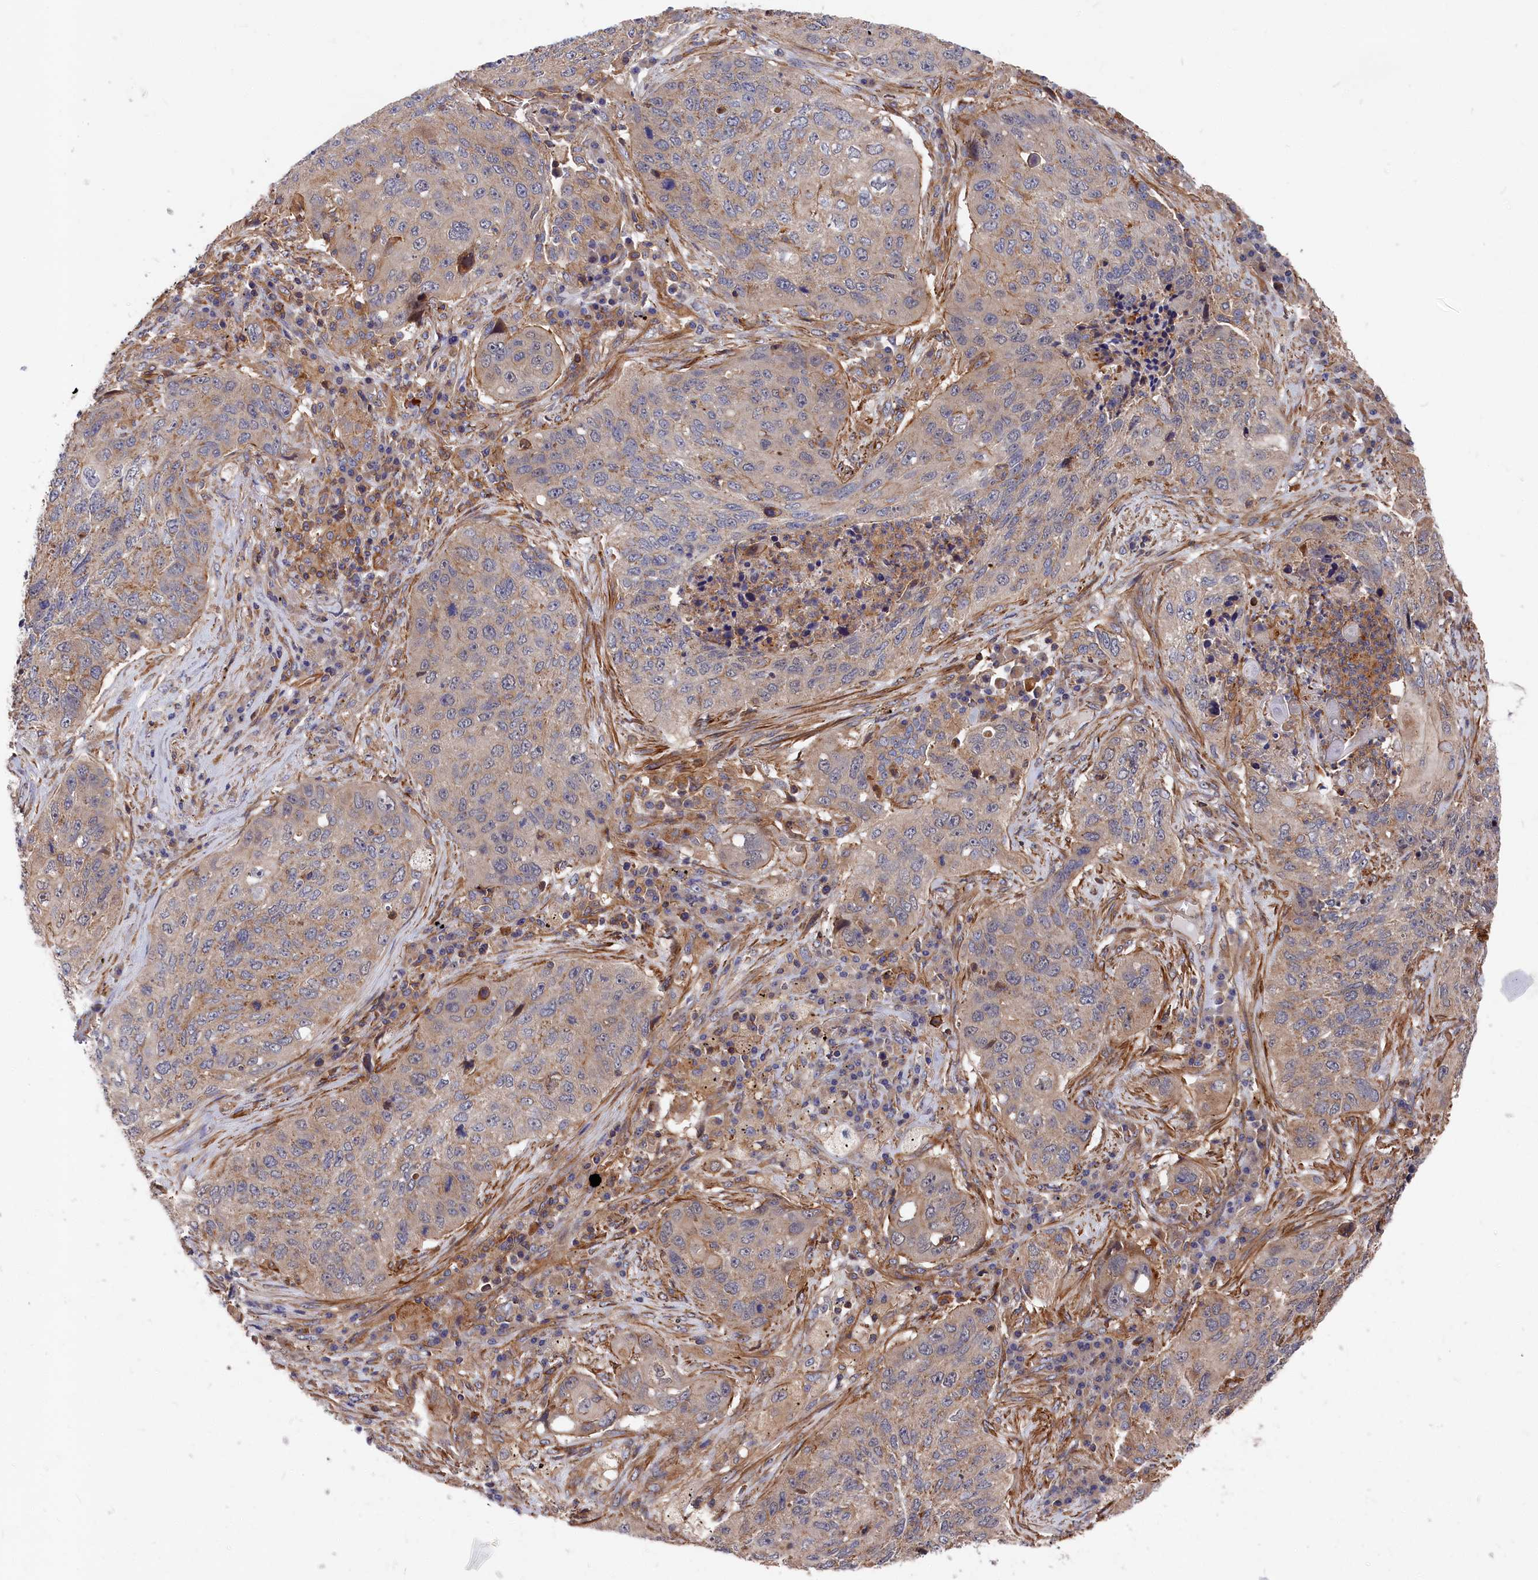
{"staining": {"intensity": "weak", "quantity": "25%-75%", "location": "cytoplasmic/membranous"}, "tissue": "lung cancer", "cell_type": "Tumor cells", "image_type": "cancer", "snomed": [{"axis": "morphology", "description": "Squamous cell carcinoma, NOS"}, {"axis": "topography", "description": "Lung"}], "caption": "Human lung squamous cell carcinoma stained with a brown dye exhibits weak cytoplasmic/membranous positive expression in about 25%-75% of tumor cells.", "gene": "LDHD", "patient": {"sex": "female", "age": 63}}